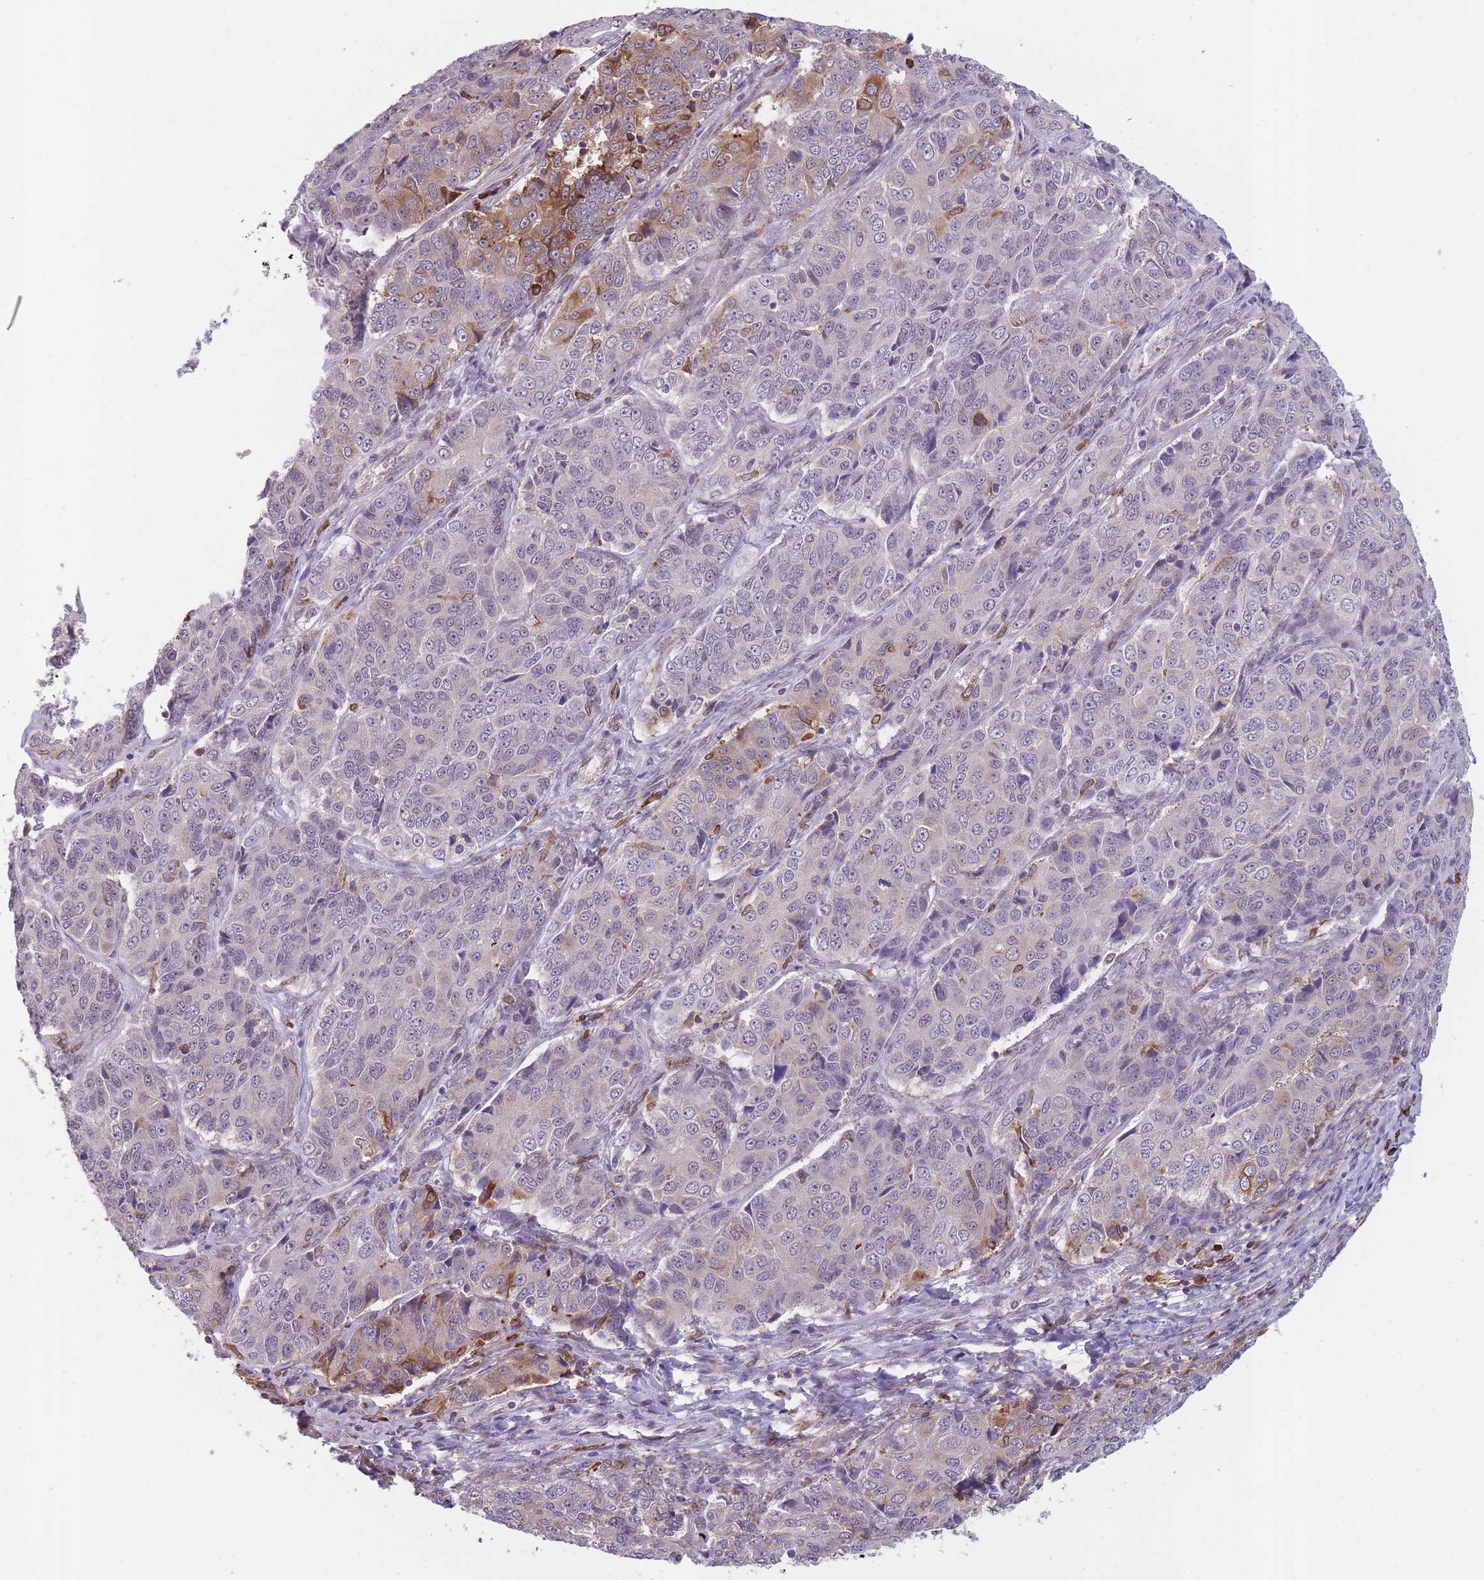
{"staining": {"intensity": "moderate", "quantity": "<25%", "location": "cytoplasmic/membranous"}, "tissue": "ovarian cancer", "cell_type": "Tumor cells", "image_type": "cancer", "snomed": [{"axis": "morphology", "description": "Carcinoma, endometroid"}, {"axis": "topography", "description": "Ovary"}], "caption": "This is a photomicrograph of immunohistochemistry (IHC) staining of ovarian endometroid carcinoma, which shows moderate expression in the cytoplasmic/membranous of tumor cells.", "gene": "TMEM121", "patient": {"sex": "female", "age": 51}}